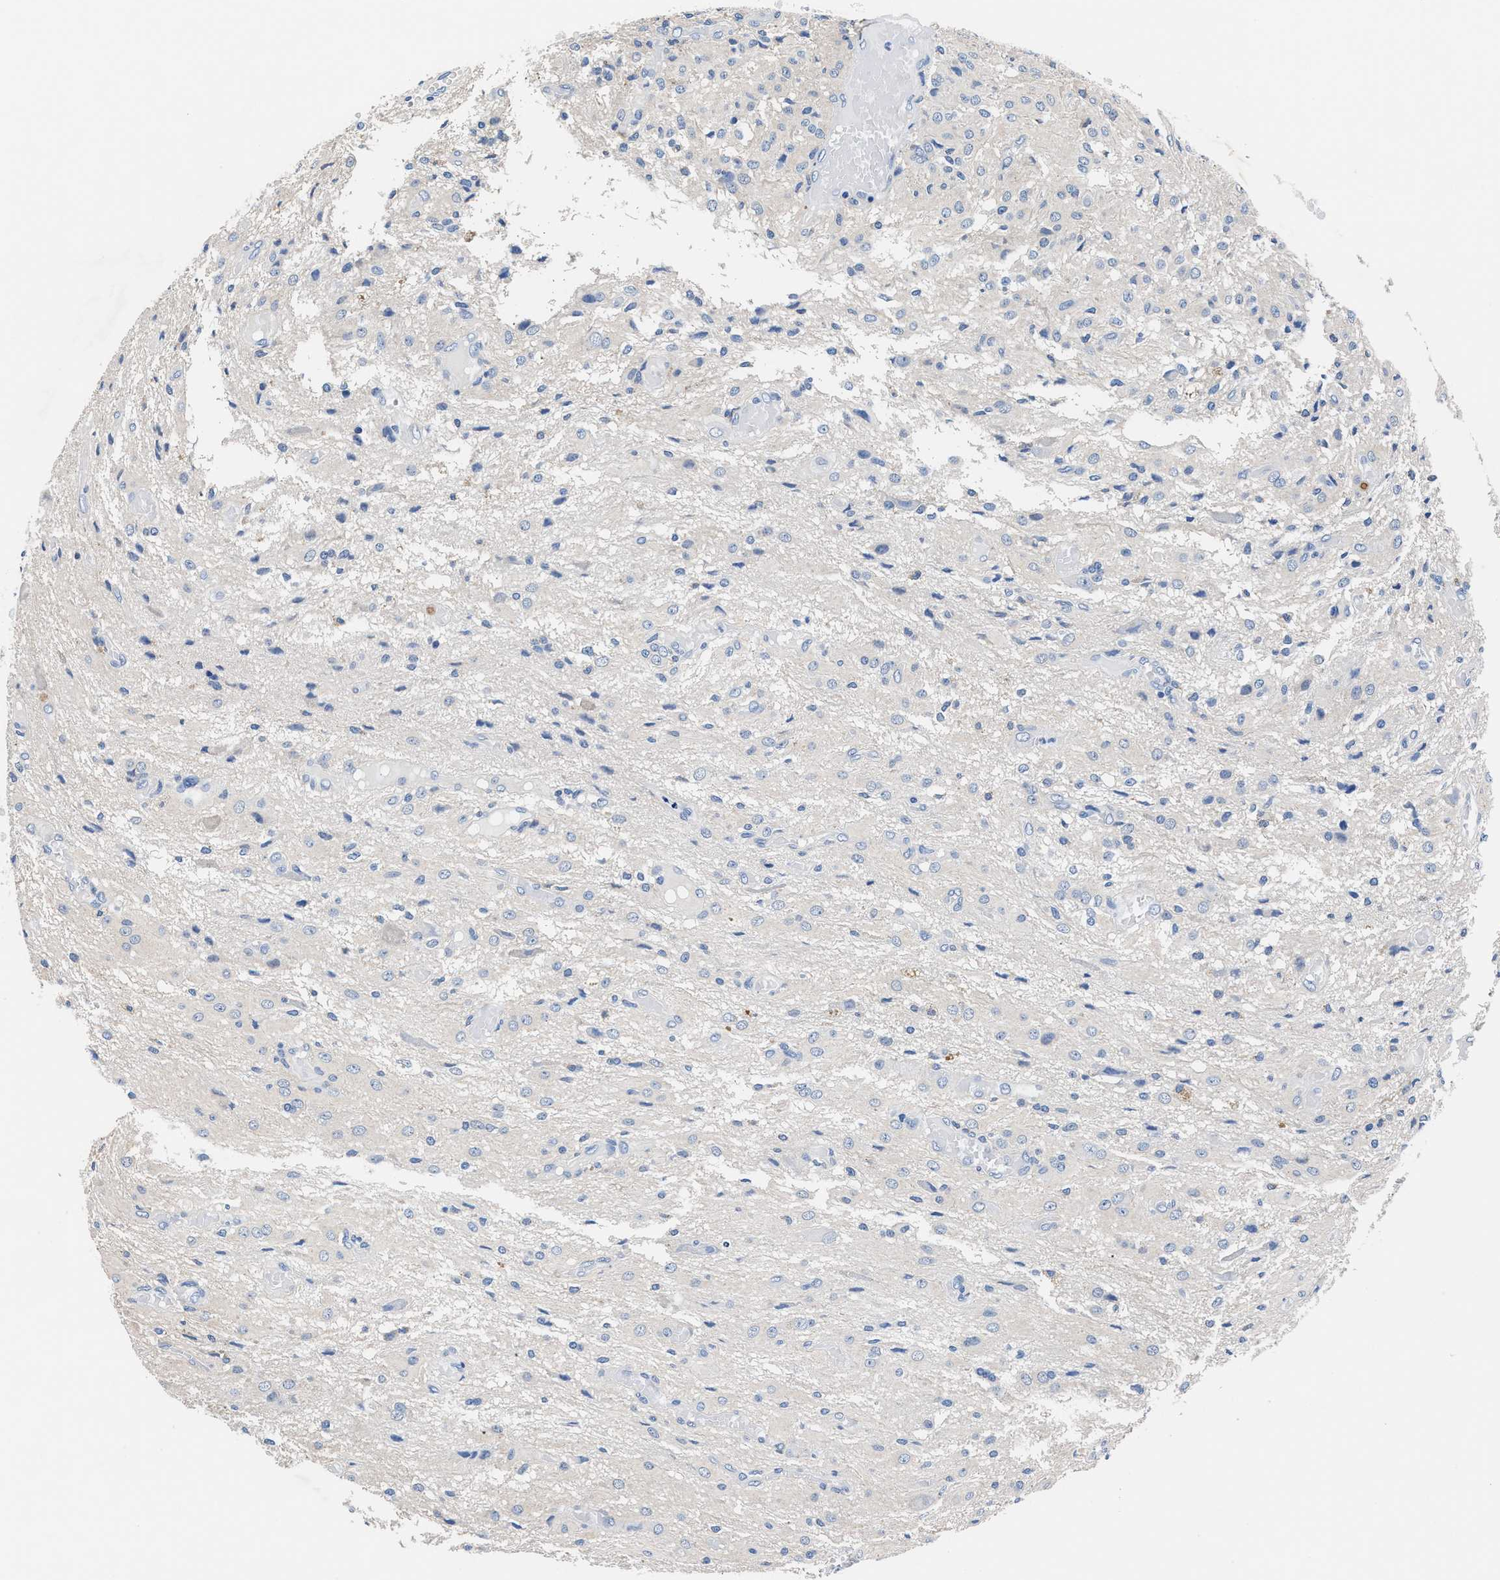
{"staining": {"intensity": "negative", "quantity": "none", "location": "none"}, "tissue": "glioma", "cell_type": "Tumor cells", "image_type": "cancer", "snomed": [{"axis": "morphology", "description": "Glioma, malignant, High grade"}, {"axis": "topography", "description": "Brain"}], "caption": "A histopathology image of human malignant glioma (high-grade) is negative for staining in tumor cells.", "gene": "GSTM1", "patient": {"sex": "female", "age": 59}}